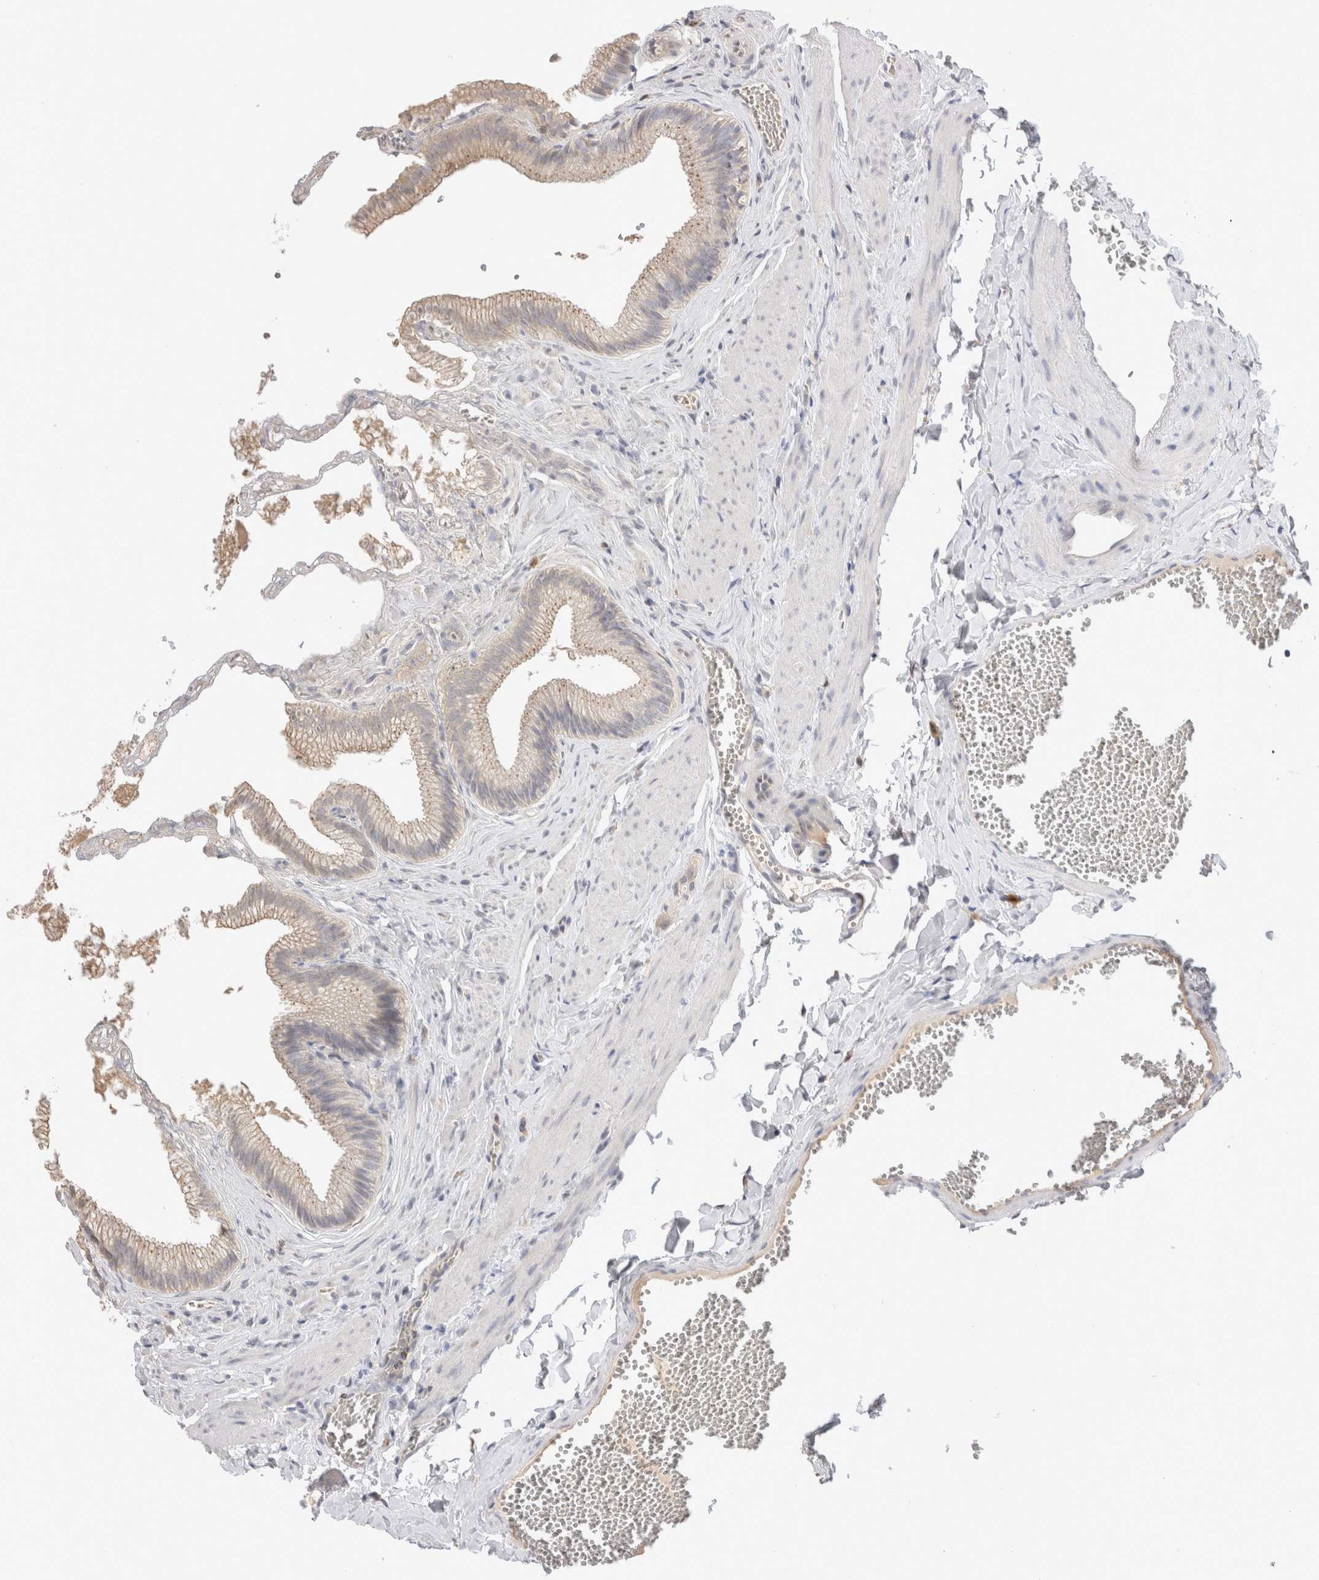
{"staining": {"intensity": "weak", "quantity": "25%-75%", "location": "cytoplasmic/membranous"}, "tissue": "gallbladder", "cell_type": "Glandular cells", "image_type": "normal", "snomed": [{"axis": "morphology", "description": "Normal tissue, NOS"}, {"axis": "topography", "description": "Gallbladder"}], "caption": "A histopathology image of human gallbladder stained for a protein shows weak cytoplasmic/membranous brown staining in glandular cells. The protein is stained brown, and the nuclei are stained in blue (DAB (3,3'-diaminobenzidine) IHC with brightfield microscopy, high magnification).", "gene": "HPGDS", "patient": {"sex": "male", "age": 38}}